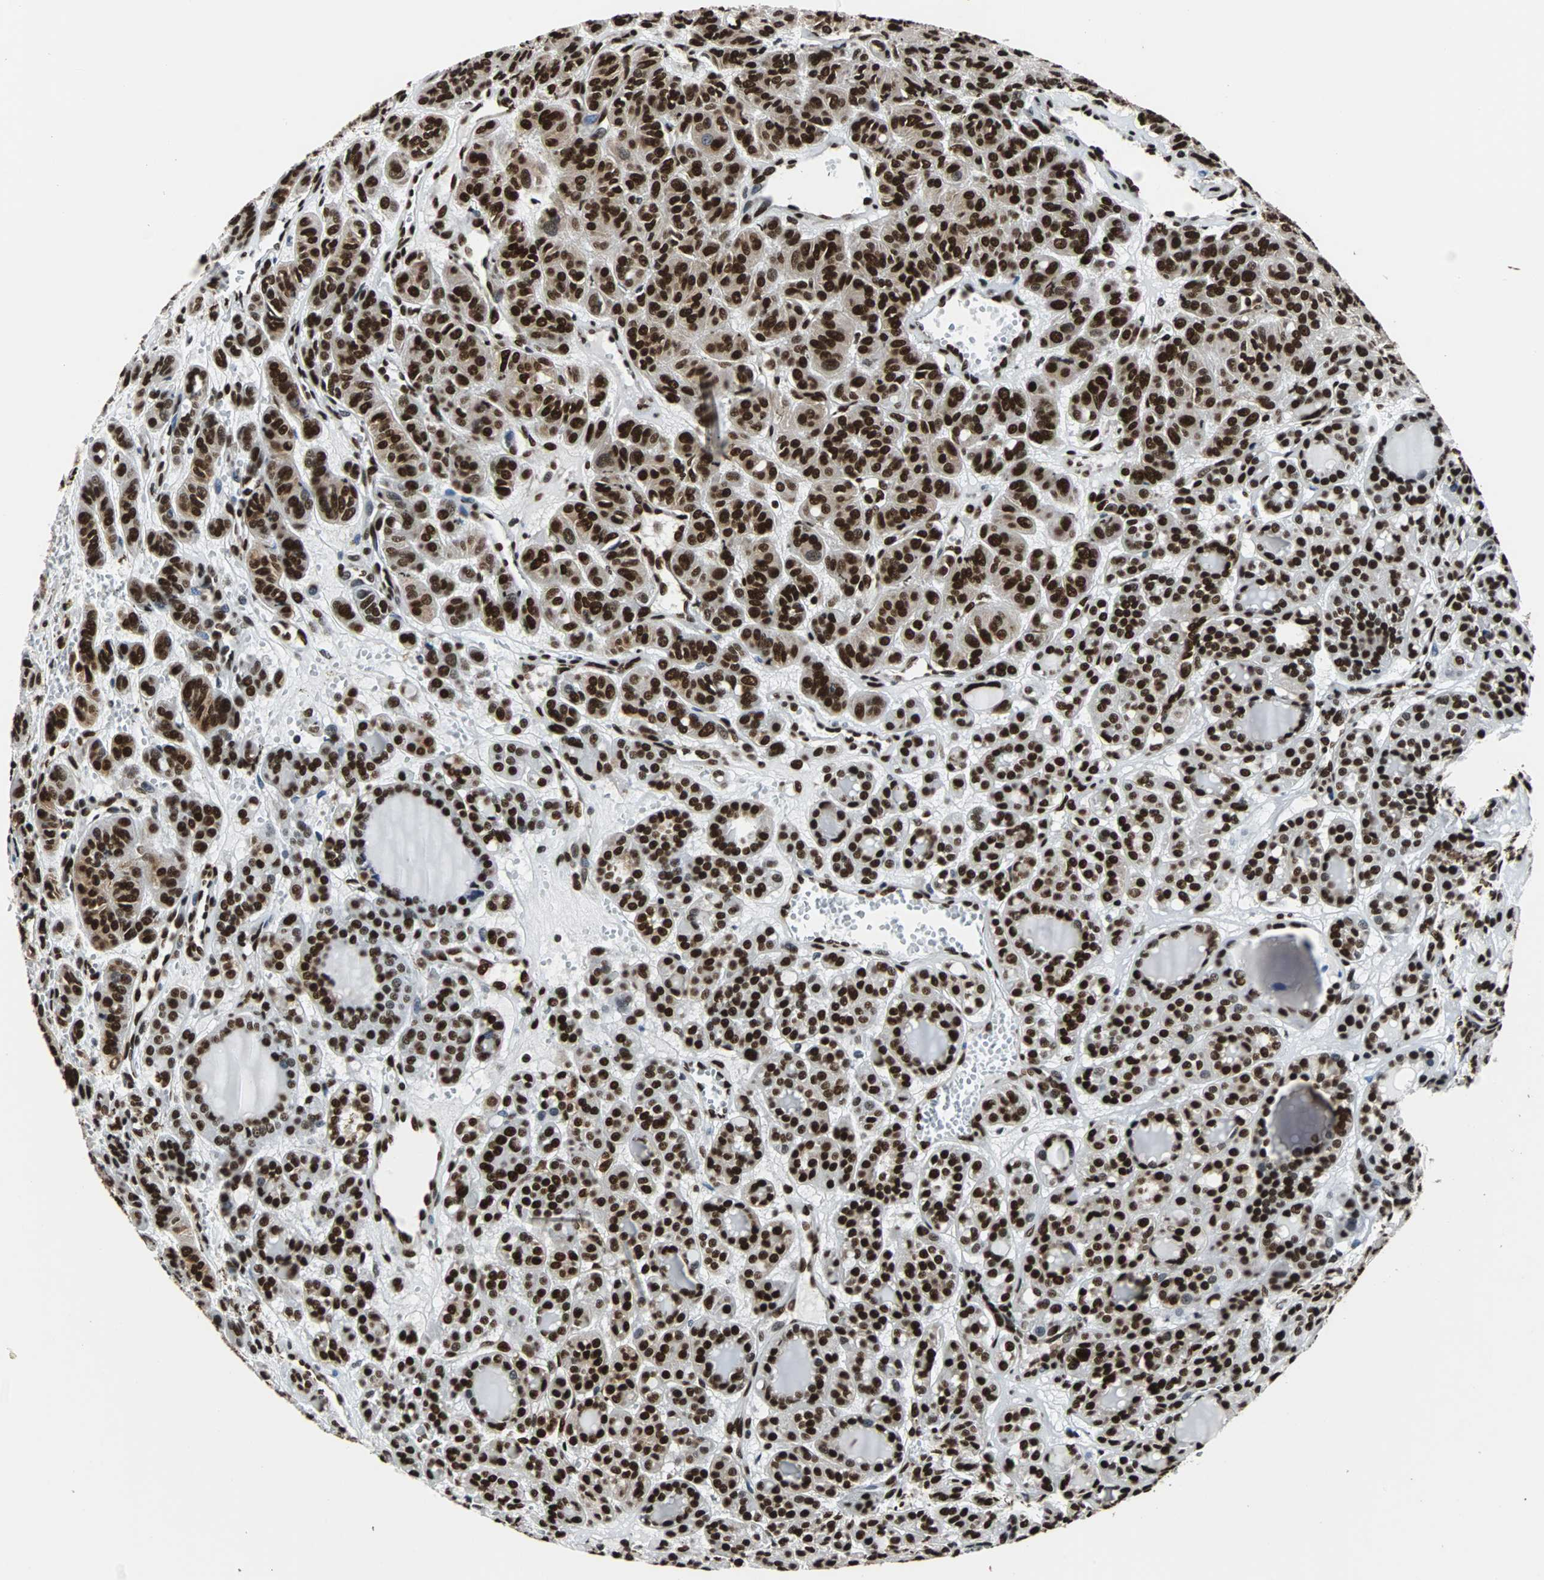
{"staining": {"intensity": "strong", "quantity": ">75%", "location": "nuclear"}, "tissue": "thyroid cancer", "cell_type": "Tumor cells", "image_type": "cancer", "snomed": [{"axis": "morphology", "description": "Follicular adenoma carcinoma, NOS"}, {"axis": "topography", "description": "Thyroid gland"}], "caption": "Immunohistochemistry staining of thyroid follicular adenoma carcinoma, which shows high levels of strong nuclear staining in about >75% of tumor cells indicating strong nuclear protein expression. The staining was performed using DAB (brown) for protein detection and nuclei were counterstained in hematoxylin (blue).", "gene": "FUBP1", "patient": {"sex": "female", "age": 71}}